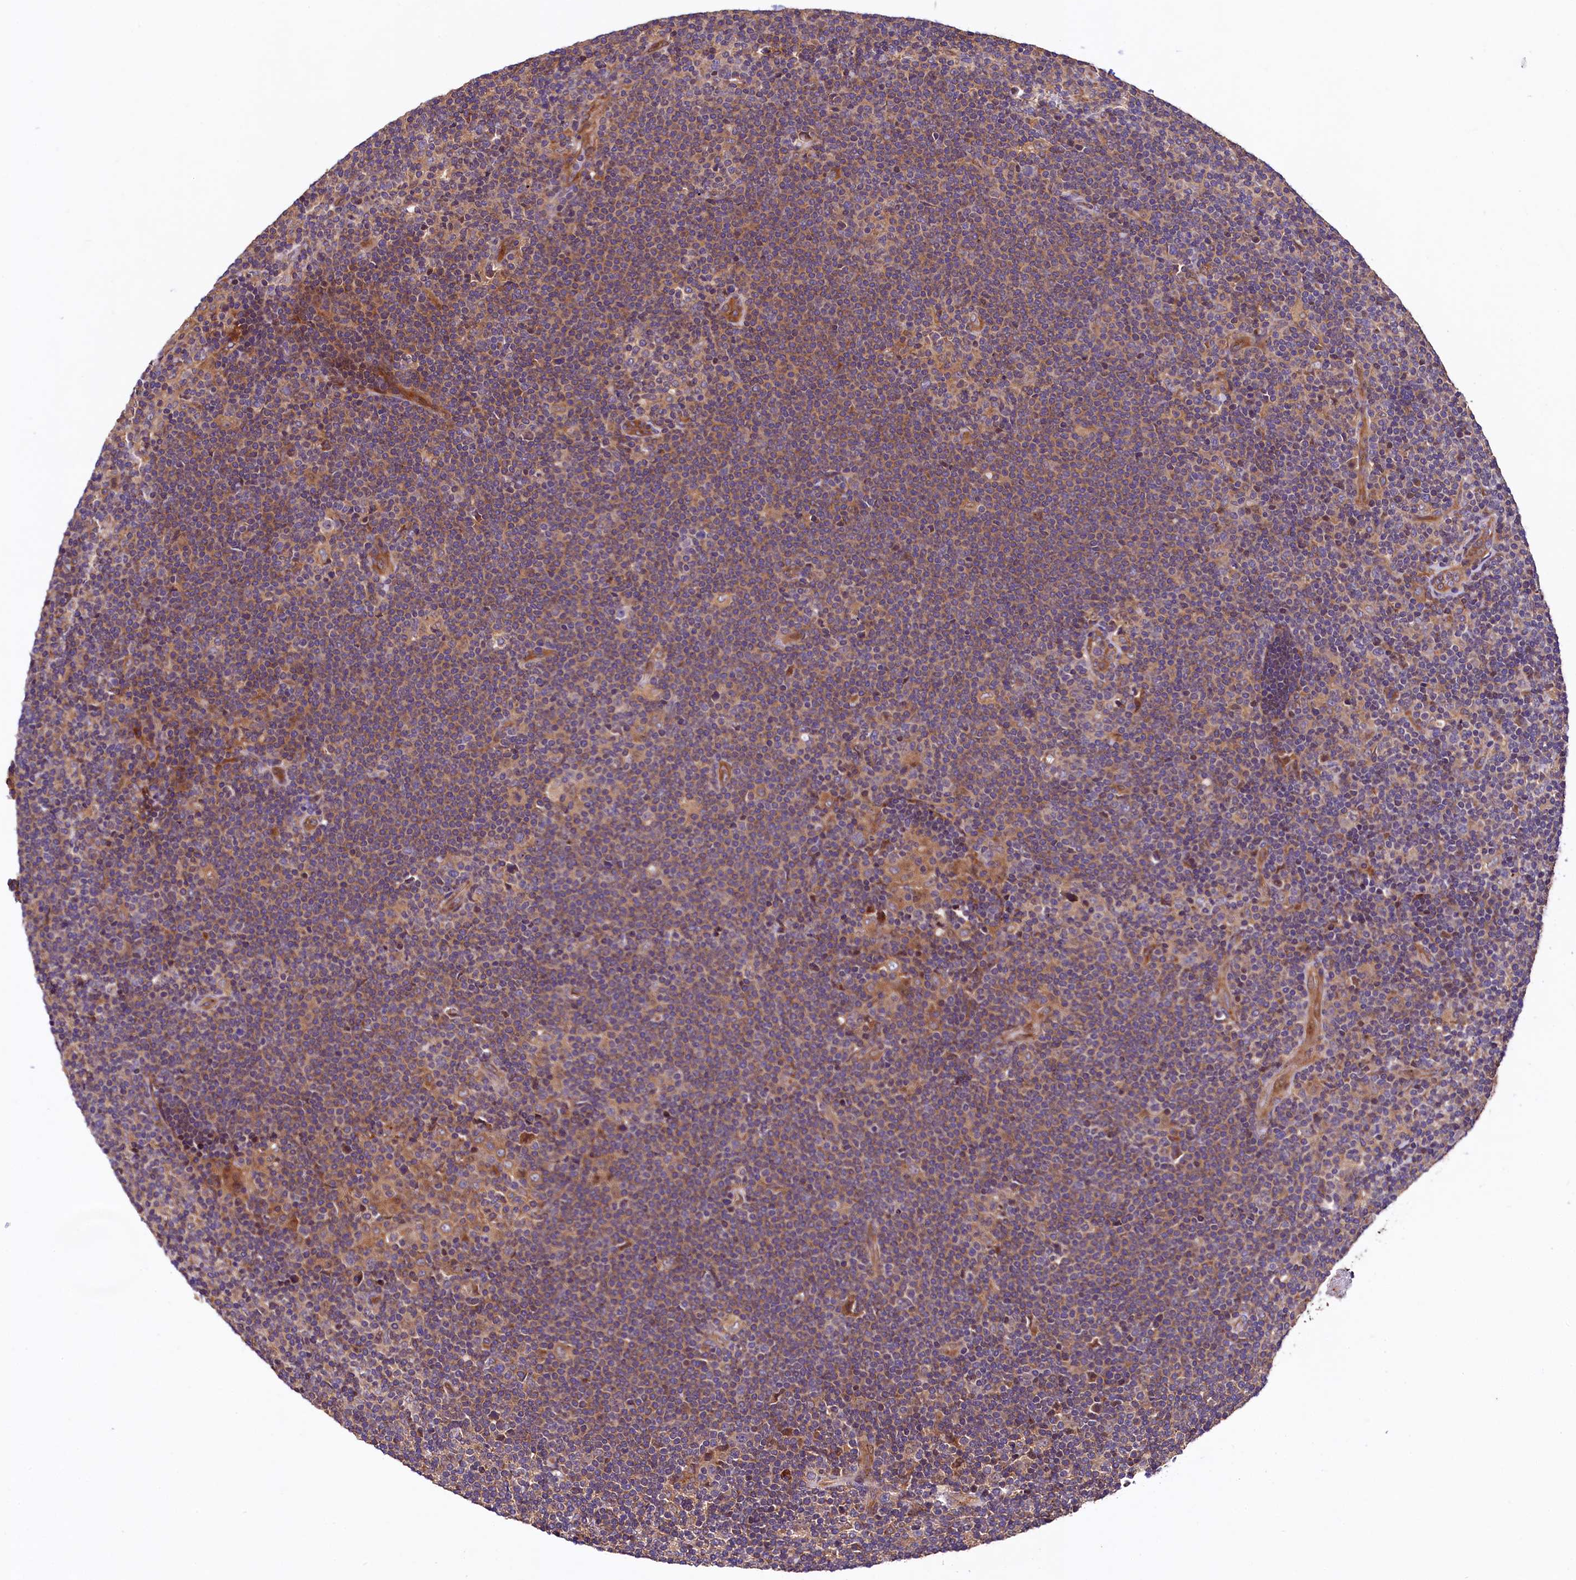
{"staining": {"intensity": "moderate", "quantity": "<25%", "location": "cytoplasmic/membranous"}, "tissue": "lymphoma", "cell_type": "Tumor cells", "image_type": "cancer", "snomed": [{"axis": "morphology", "description": "Hodgkin's disease, NOS"}, {"axis": "topography", "description": "Lymph node"}], "caption": "A low amount of moderate cytoplasmic/membranous positivity is seen in about <25% of tumor cells in Hodgkin's disease tissue. Nuclei are stained in blue.", "gene": "VPS35", "patient": {"sex": "female", "age": 57}}